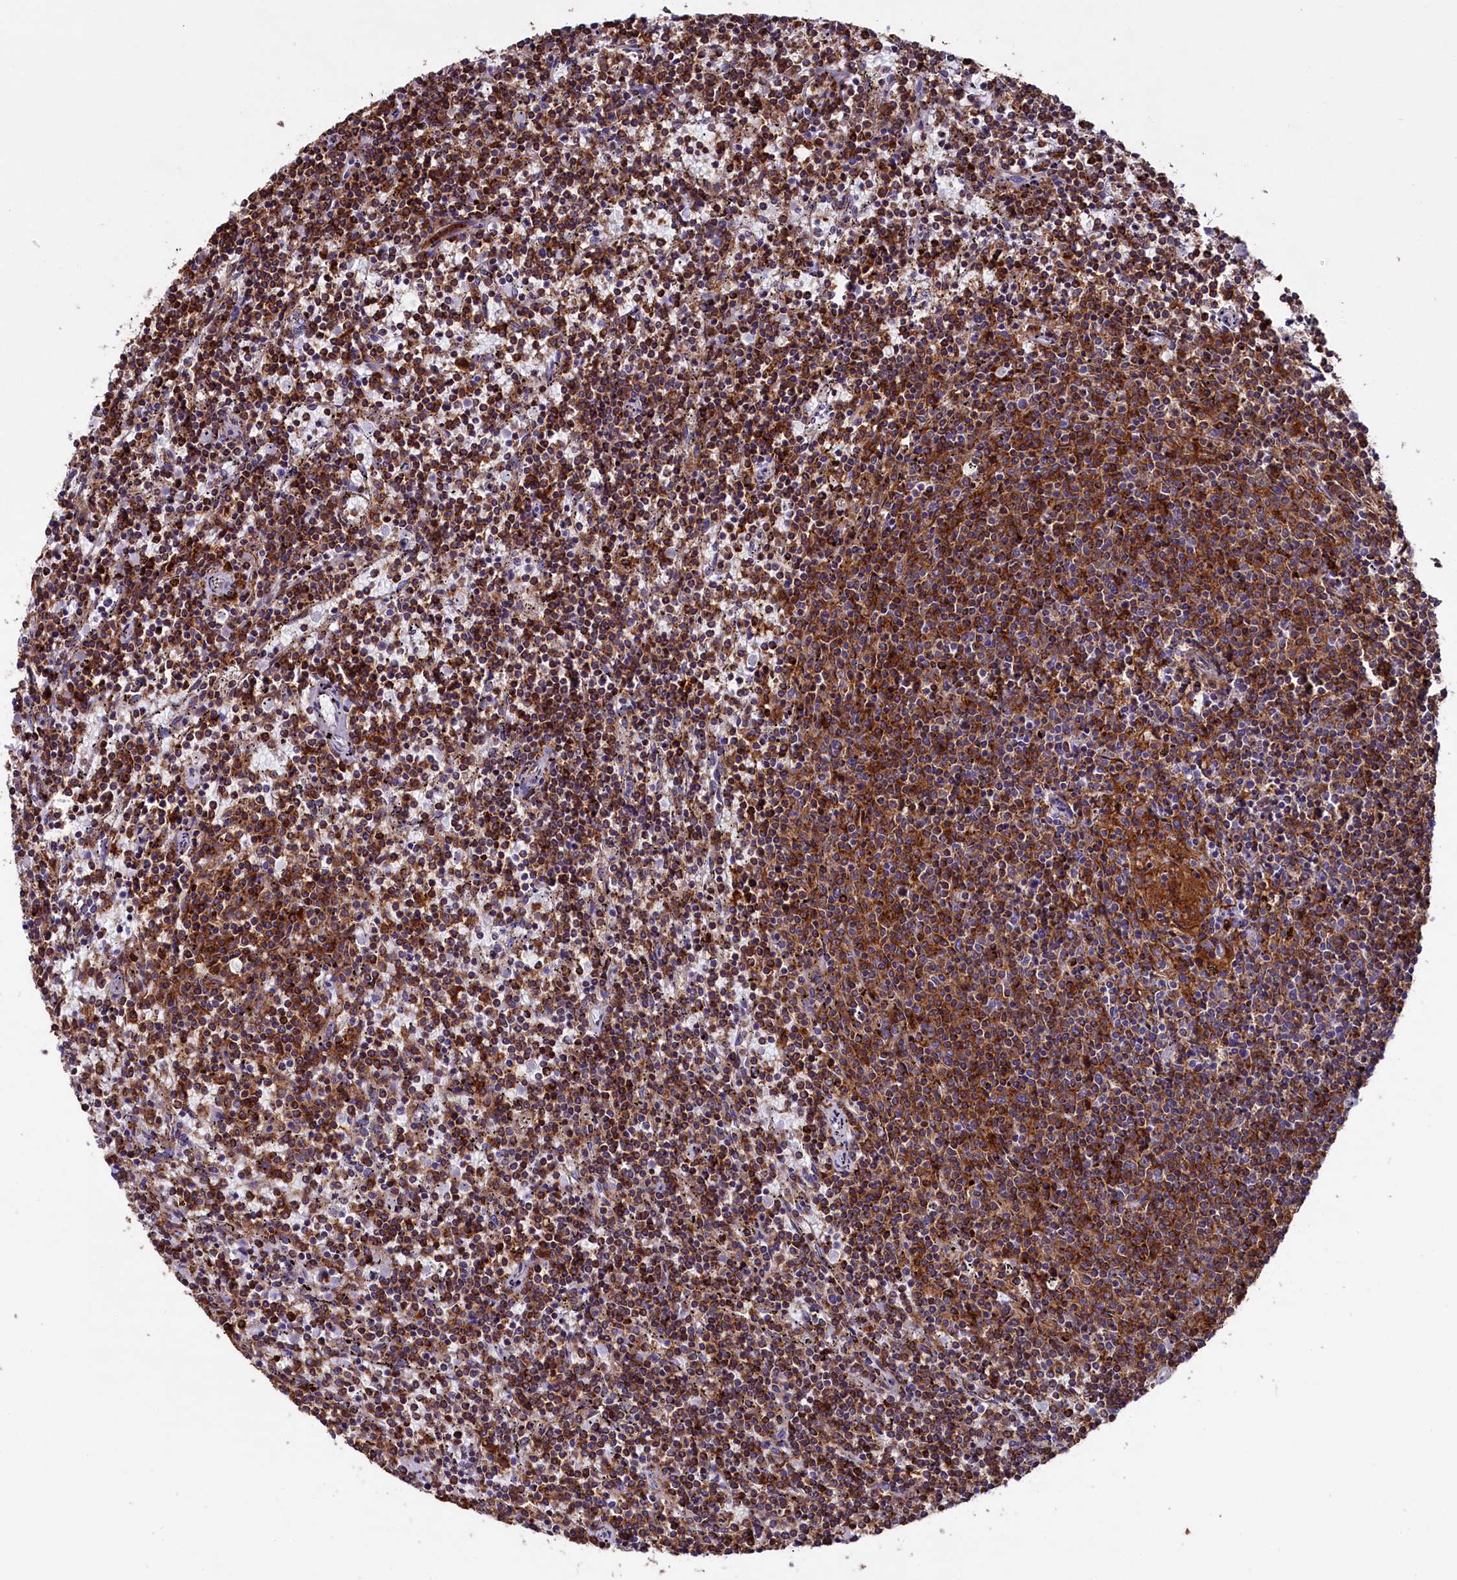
{"staining": {"intensity": "moderate", "quantity": ">75%", "location": "cytoplasmic/membranous"}, "tissue": "lymphoma", "cell_type": "Tumor cells", "image_type": "cancer", "snomed": [{"axis": "morphology", "description": "Malignant lymphoma, non-Hodgkin's type, Low grade"}, {"axis": "topography", "description": "Spleen"}], "caption": "Brown immunohistochemical staining in human lymphoma displays moderate cytoplasmic/membranous positivity in about >75% of tumor cells. (IHC, brightfield microscopy, high magnification).", "gene": "IL20RA", "patient": {"sex": "female", "age": 50}}